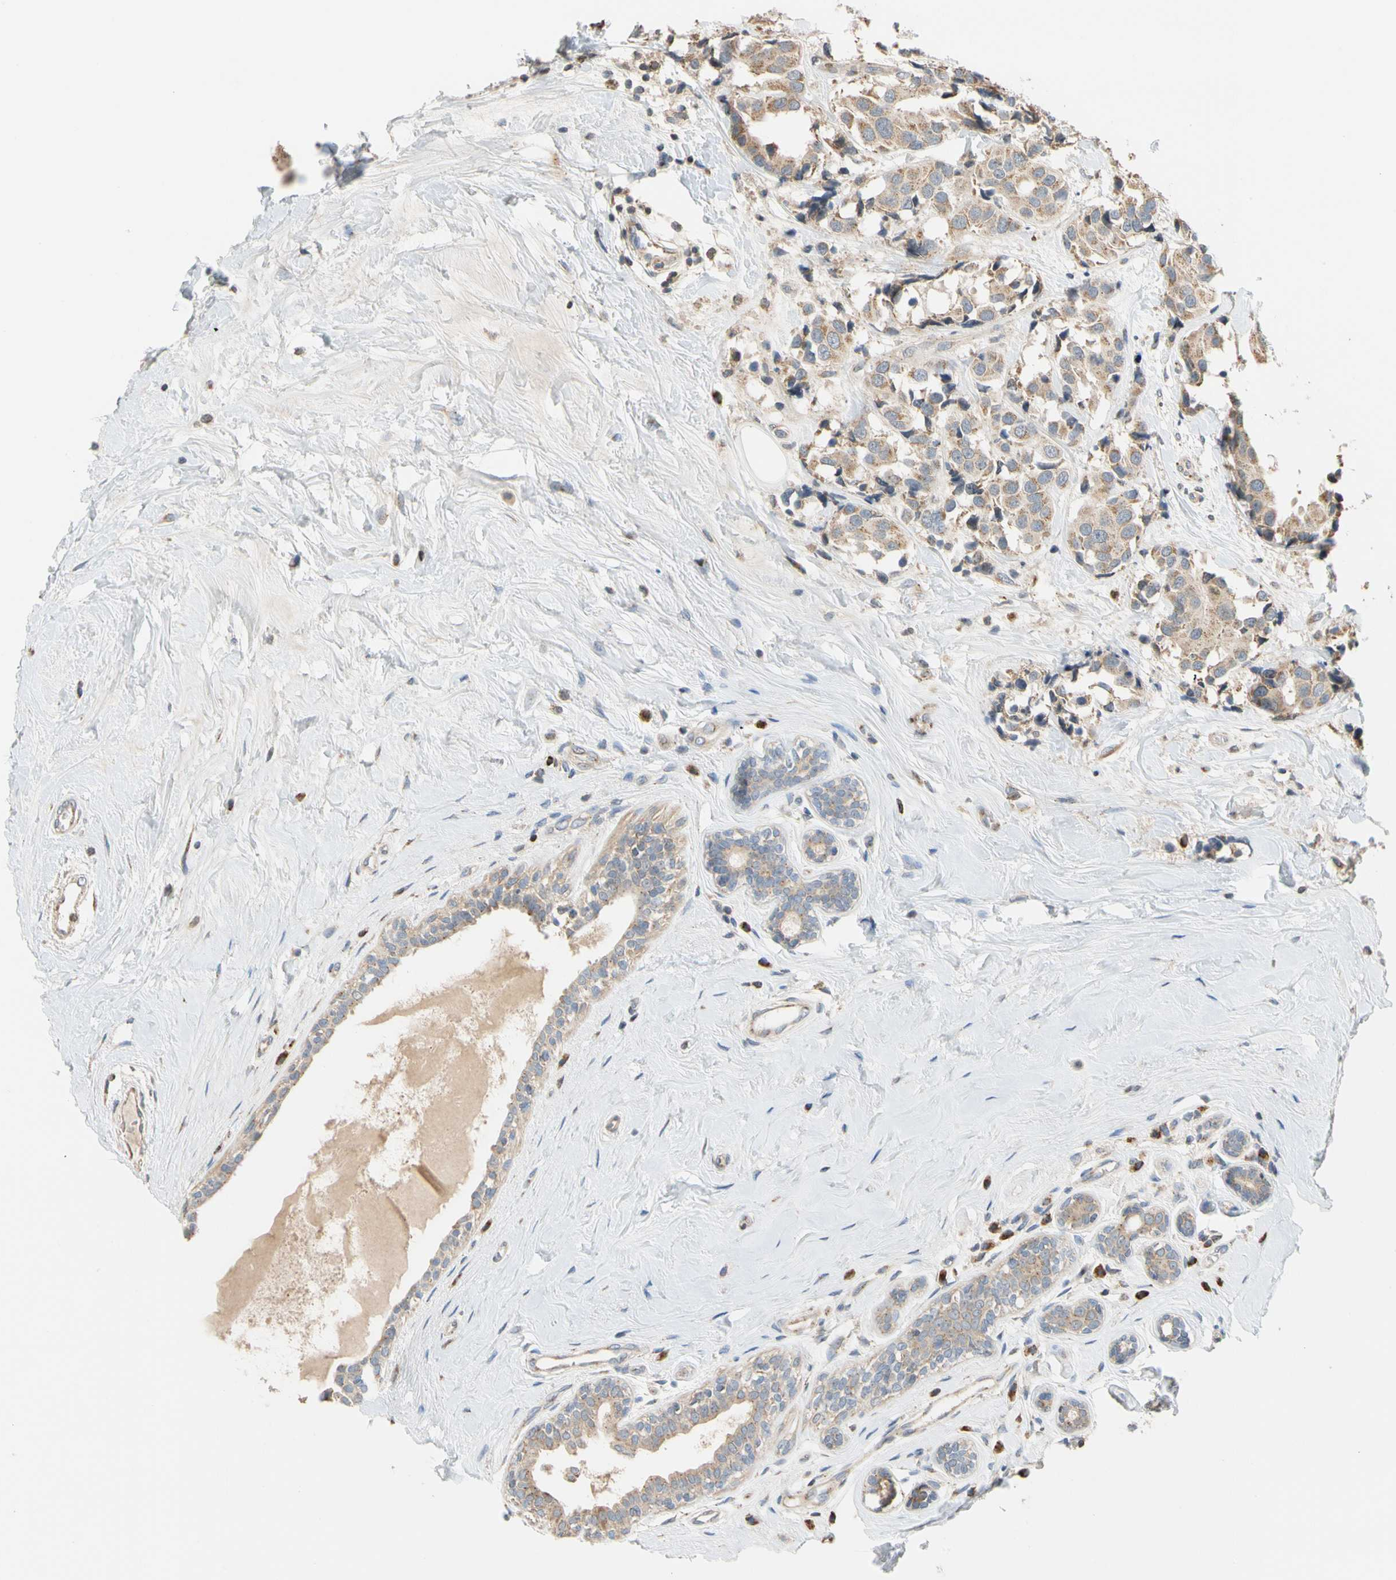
{"staining": {"intensity": "weak", "quantity": ">75%", "location": "cytoplasmic/membranous"}, "tissue": "breast cancer", "cell_type": "Tumor cells", "image_type": "cancer", "snomed": [{"axis": "morphology", "description": "Normal tissue, NOS"}, {"axis": "morphology", "description": "Duct carcinoma"}, {"axis": "topography", "description": "Breast"}], "caption": "Tumor cells demonstrate low levels of weak cytoplasmic/membranous positivity in about >75% of cells in human breast cancer.", "gene": "IP6K2", "patient": {"sex": "female", "age": 39}}